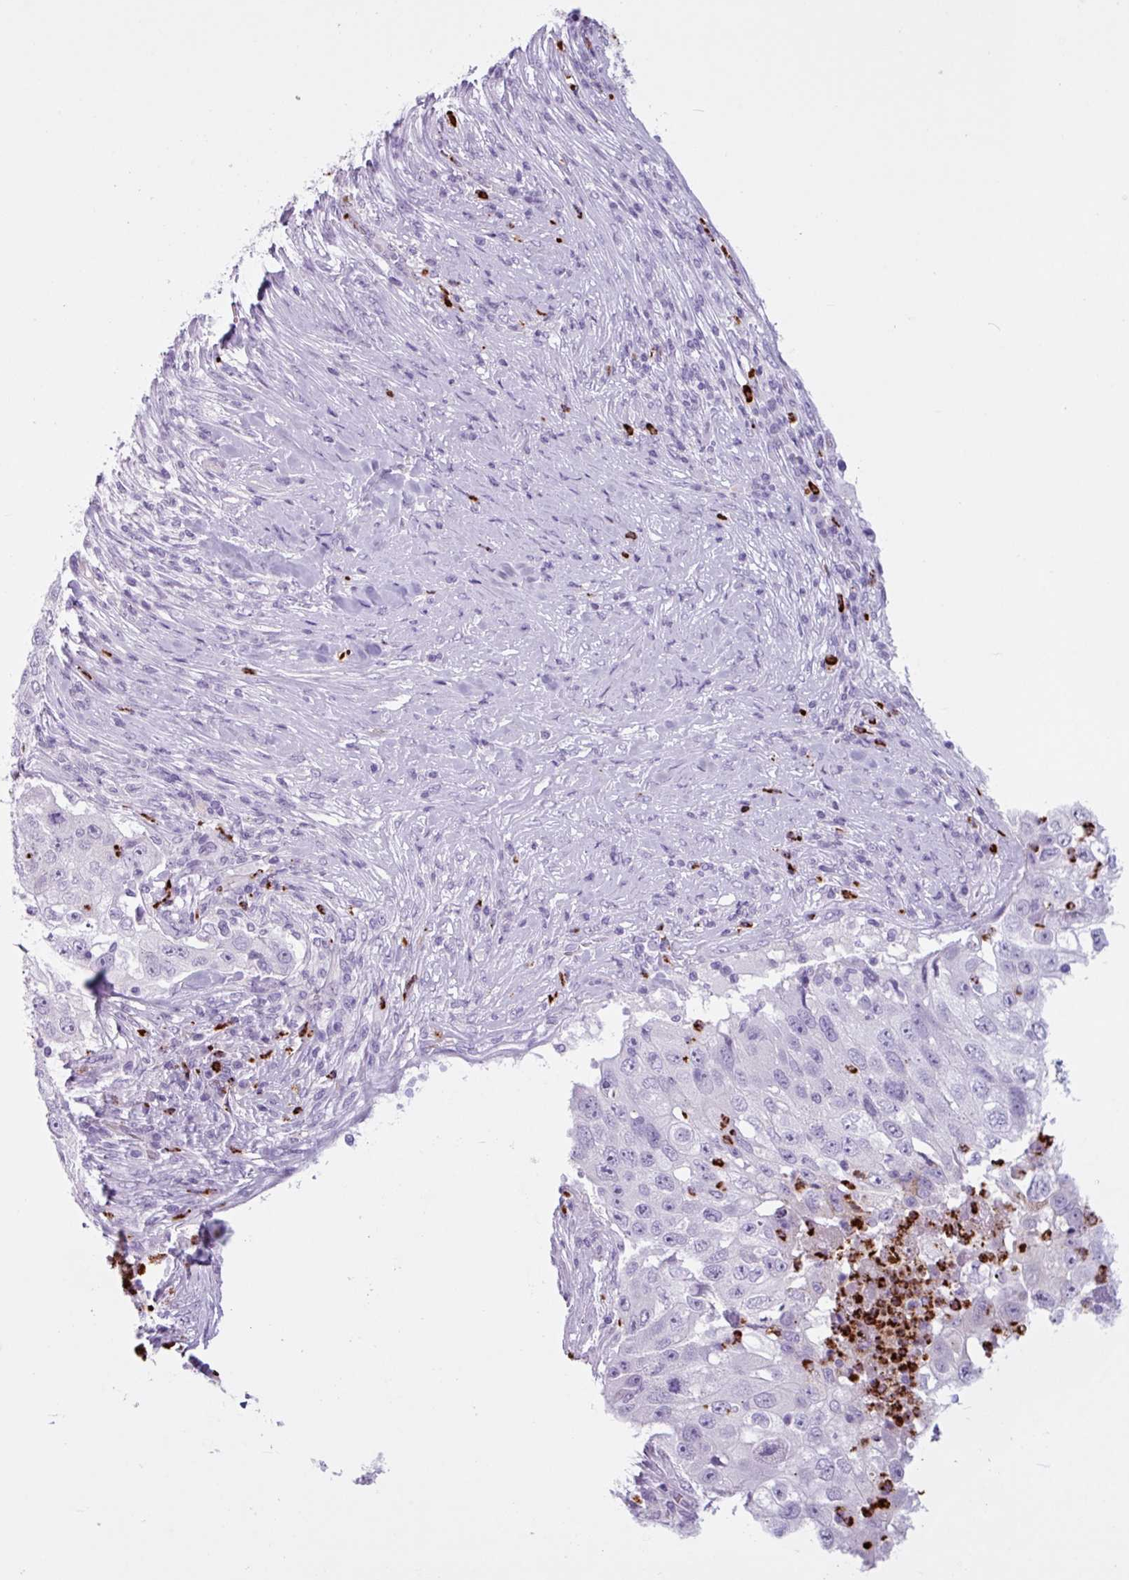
{"staining": {"intensity": "negative", "quantity": "none", "location": "none"}, "tissue": "lung cancer", "cell_type": "Tumor cells", "image_type": "cancer", "snomed": [{"axis": "morphology", "description": "Squamous cell carcinoma, NOS"}, {"axis": "topography", "description": "Lung"}], "caption": "IHC of human lung cancer displays no expression in tumor cells.", "gene": "TMEM178A", "patient": {"sex": "male", "age": 64}}